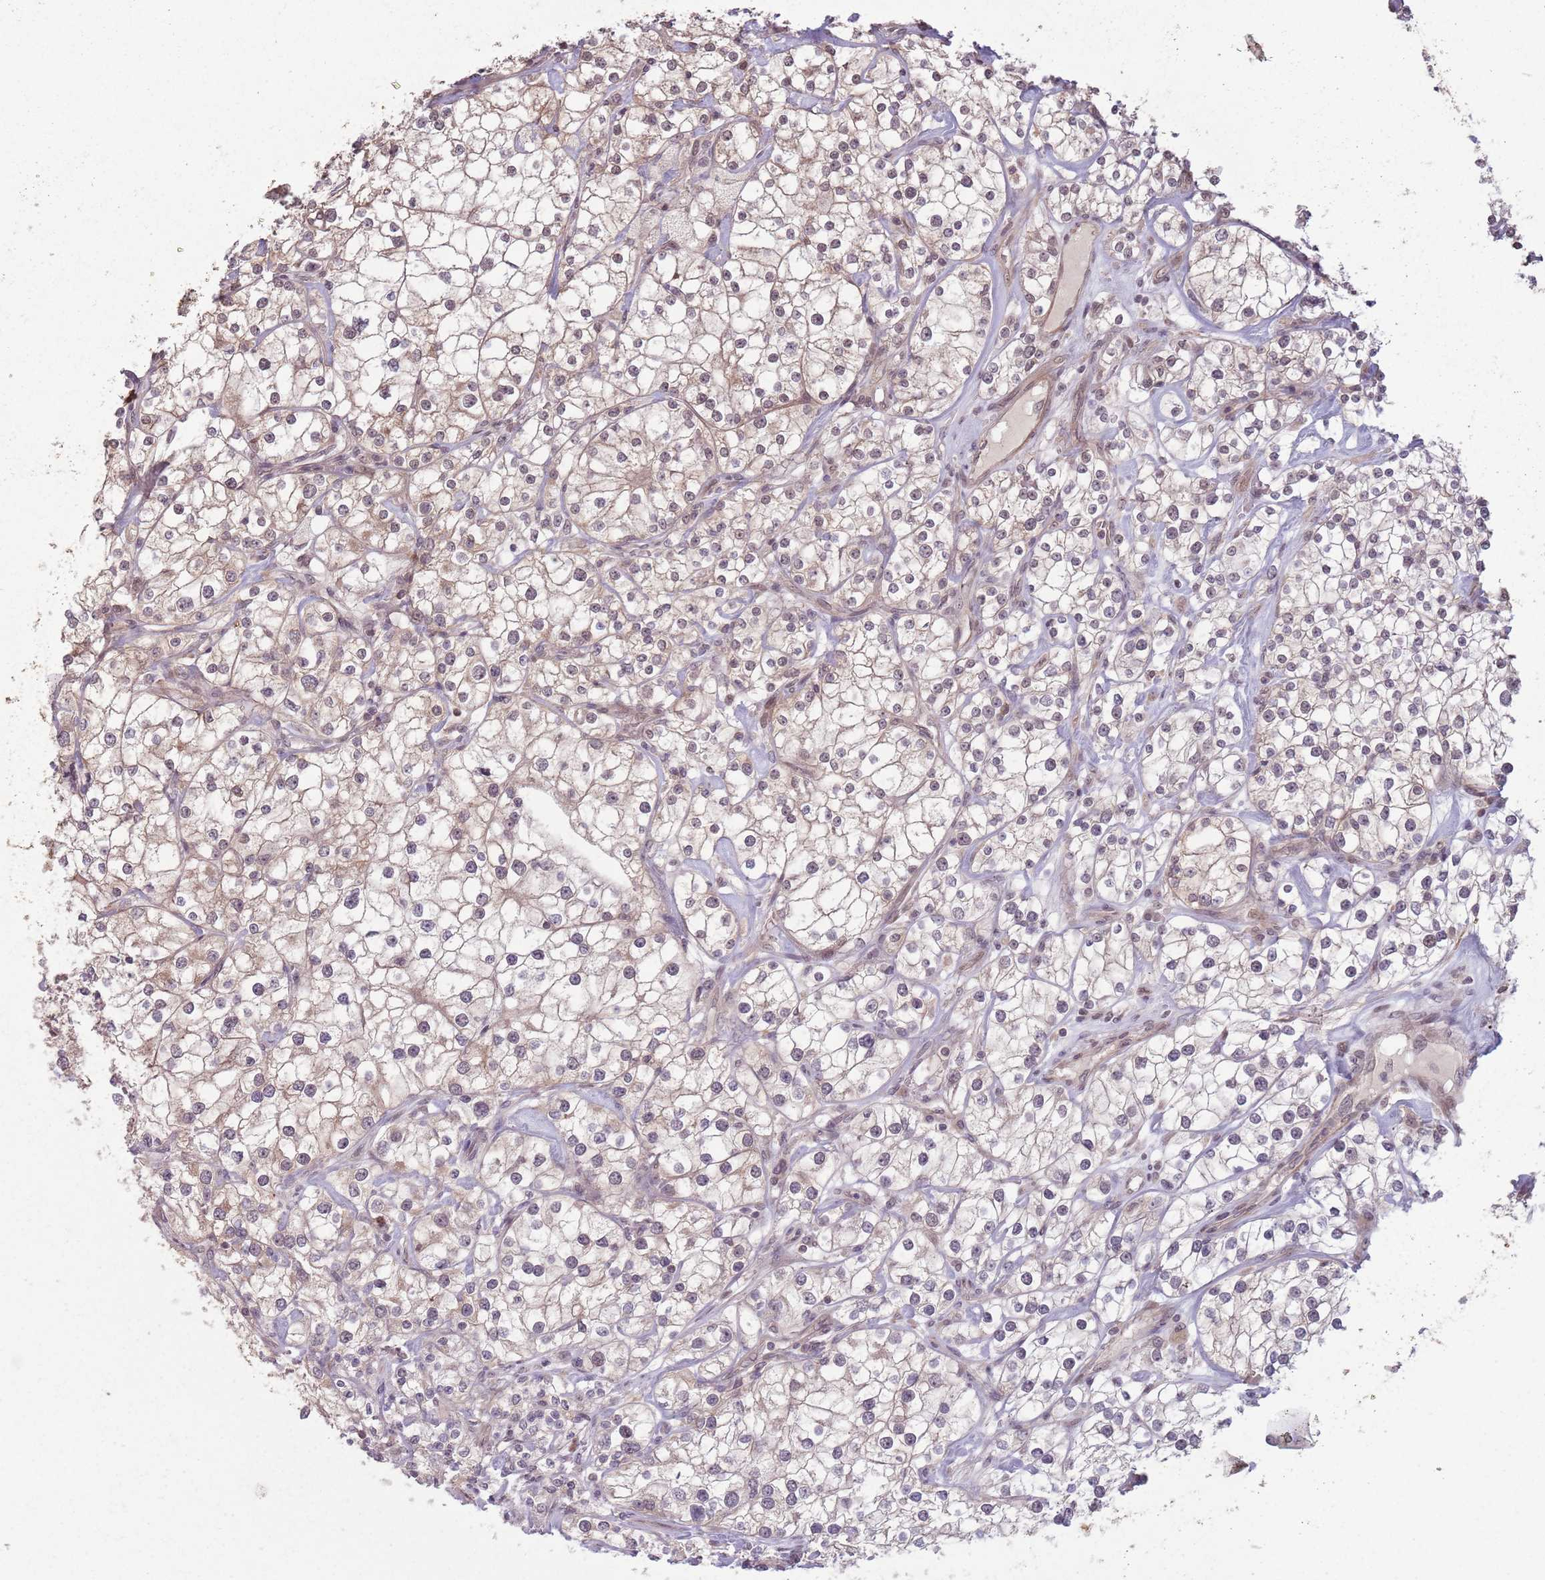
{"staining": {"intensity": "weak", "quantity": "<25%", "location": "nuclear"}, "tissue": "renal cancer", "cell_type": "Tumor cells", "image_type": "cancer", "snomed": [{"axis": "morphology", "description": "Adenocarcinoma, NOS"}, {"axis": "topography", "description": "Kidney"}], "caption": "There is no significant expression in tumor cells of adenocarcinoma (renal).", "gene": "CCDC154", "patient": {"sex": "male", "age": 77}}